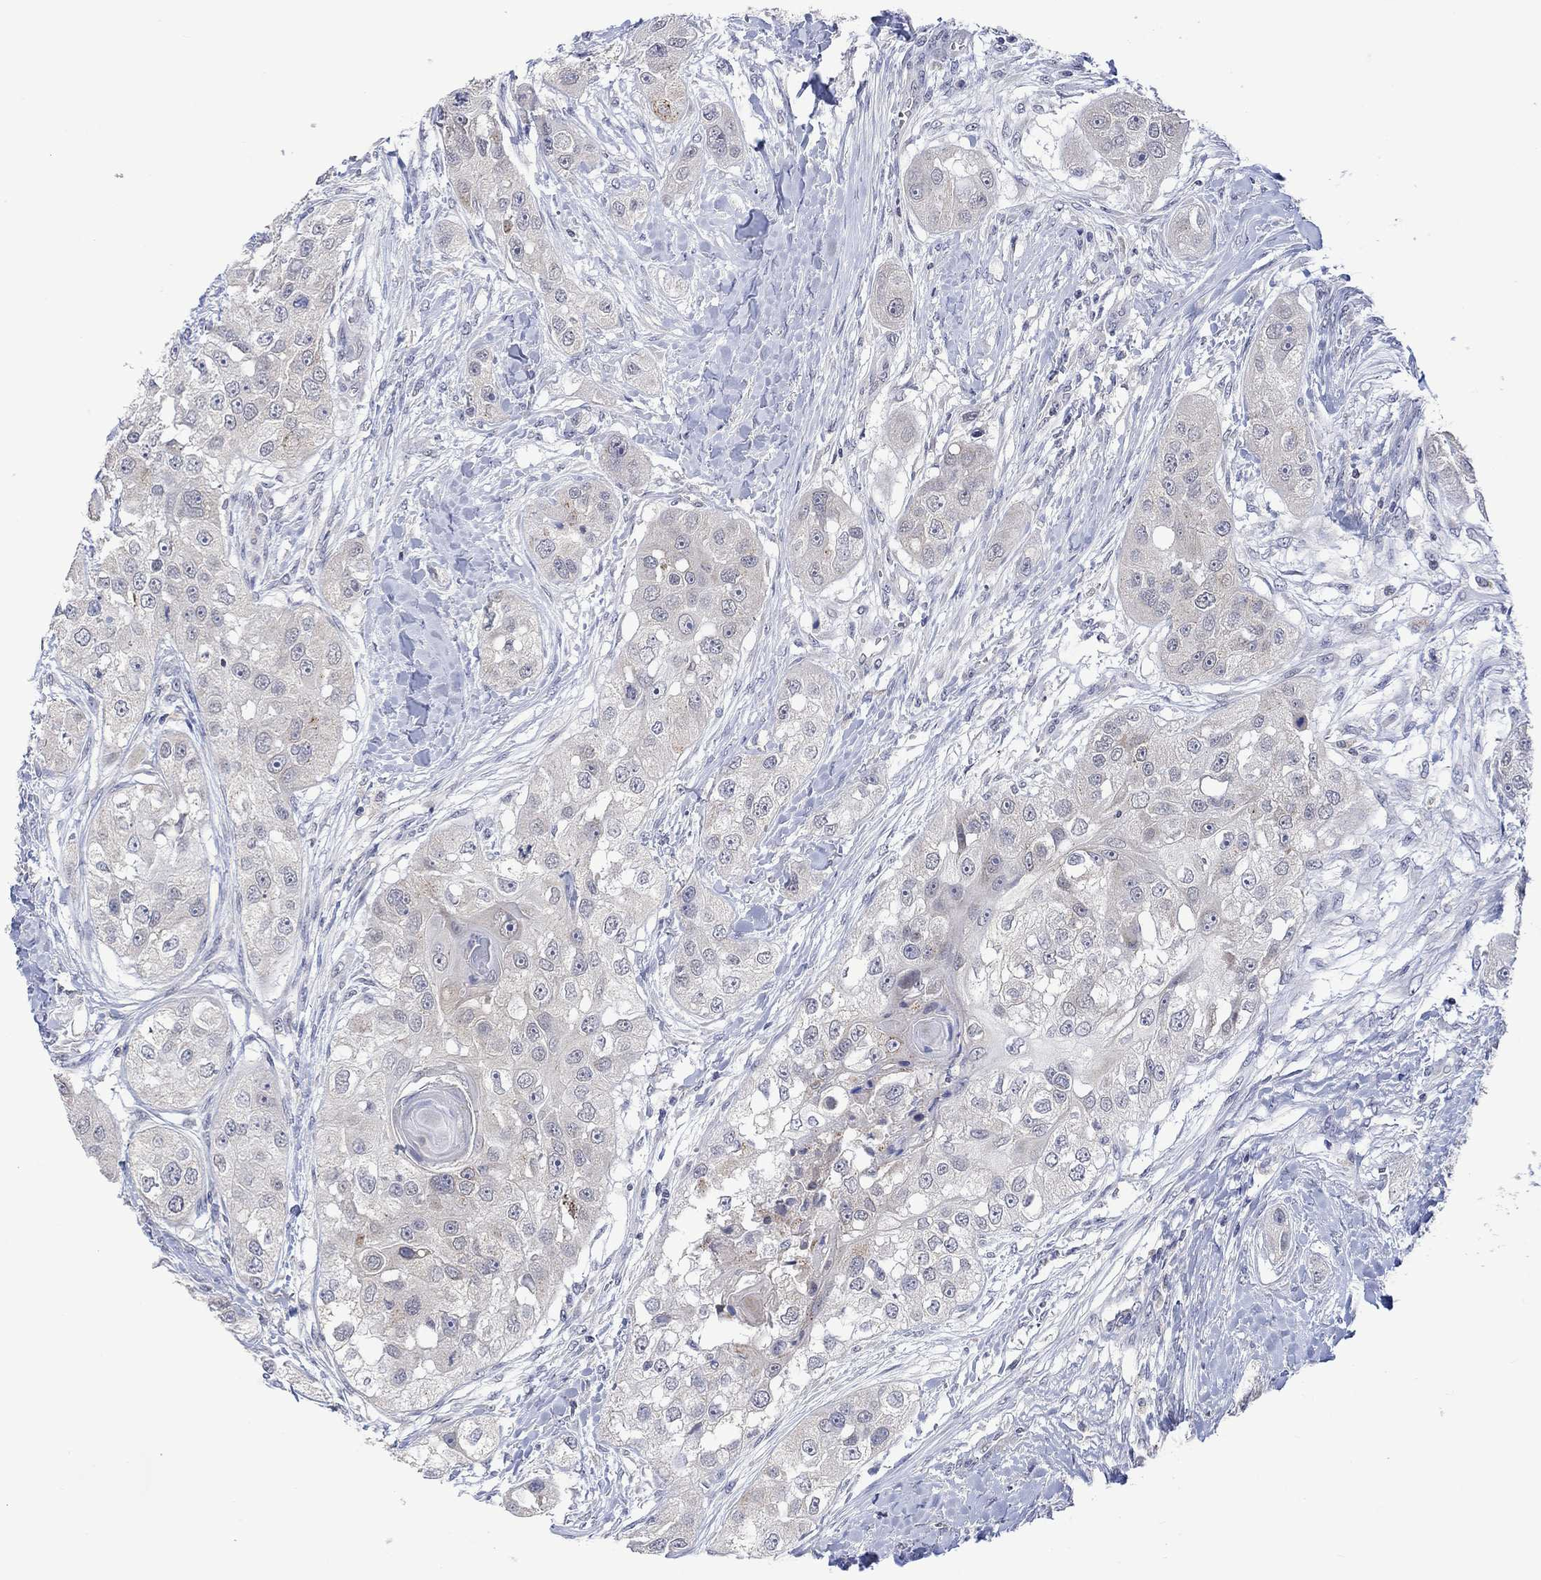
{"staining": {"intensity": "negative", "quantity": "none", "location": "none"}, "tissue": "head and neck cancer", "cell_type": "Tumor cells", "image_type": "cancer", "snomed": [{"axis": "morphology", "description": "Normal tissue, NOS"}, {"axis": "morphology", "description": "Squamous cell carcinoma, NOS"}, {"axis": "topography", "description": "Skeletal muscle"}, {"axis": "topography", "description": "Head-Neck"}], "caption": "IHC histopathology image of head and neck cancer (squamous cell carcinoma) stained for a protein (brown), which demonstrates no positivity in tumor cells.", "gene": "SLC48A1", "patient": {"sex": "male", "age": 51}}